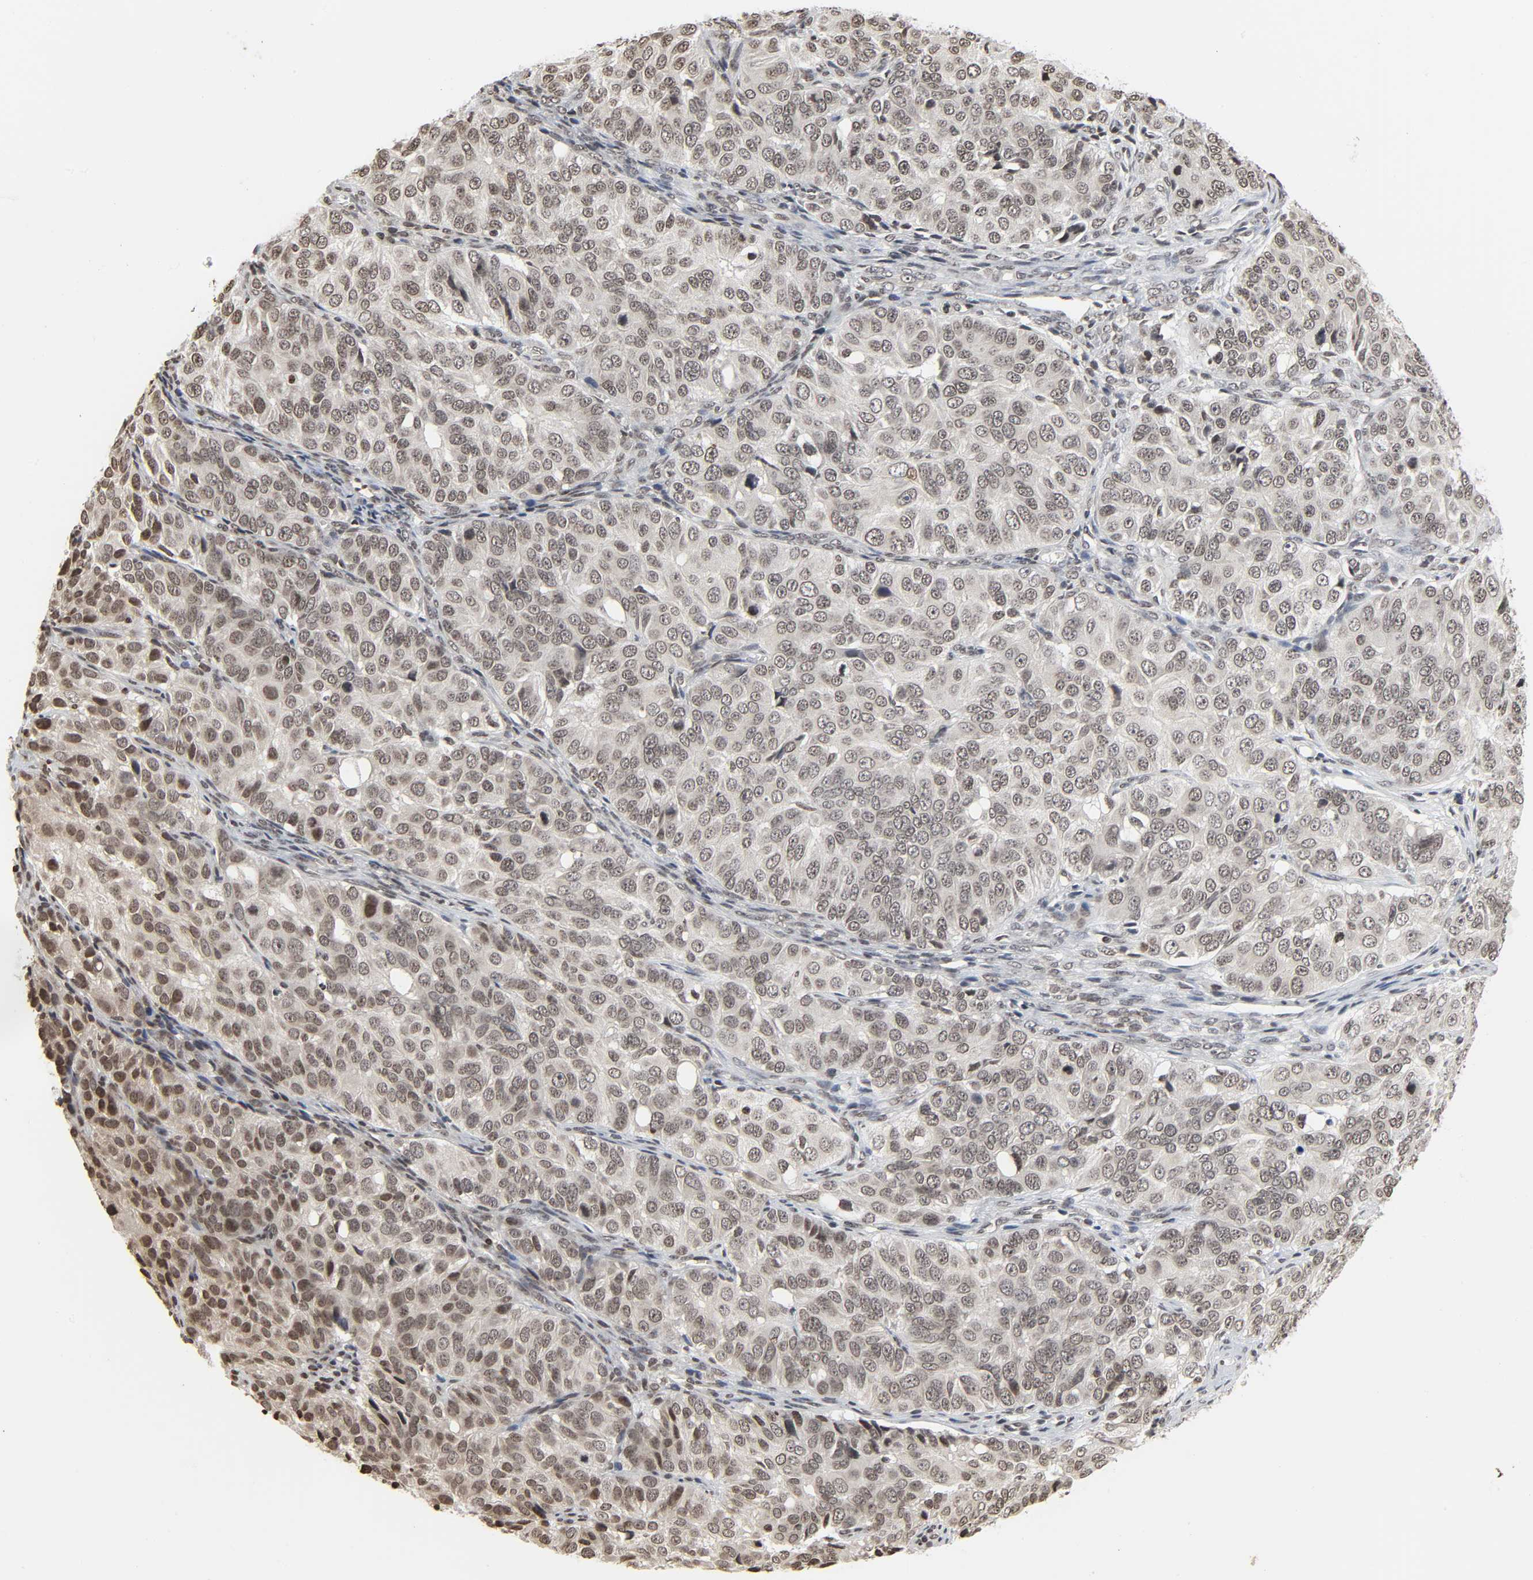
{"staining": {"intensity": "moderate", "quantity": ">75%", "location": "nuclear"}, "tissue": "ovarian cancer", "cell_type": "Tumor cells", "image_type": "cancer", "snomed": [{"axis": "morphology", "description": "Carcinoma, endometroid"}, {"axis": "topography", "description": "Ovary"}], "caption": "Immunohistochemistry (IHC) (DAB (3,3'-diaminobenzidine)) staining of human ovarian endometroid carcinoma displays moderate nuclear protein staining in about >75% of tumor cells. The staining is performed using DAB (3,3'-diaminobenzidine) brown chromogen to label protein expression. The nuclei are counter-stained blue using hematoxylin.", "gene": "ELAVL1", "patient": {"sex": "female", "age": 51}}